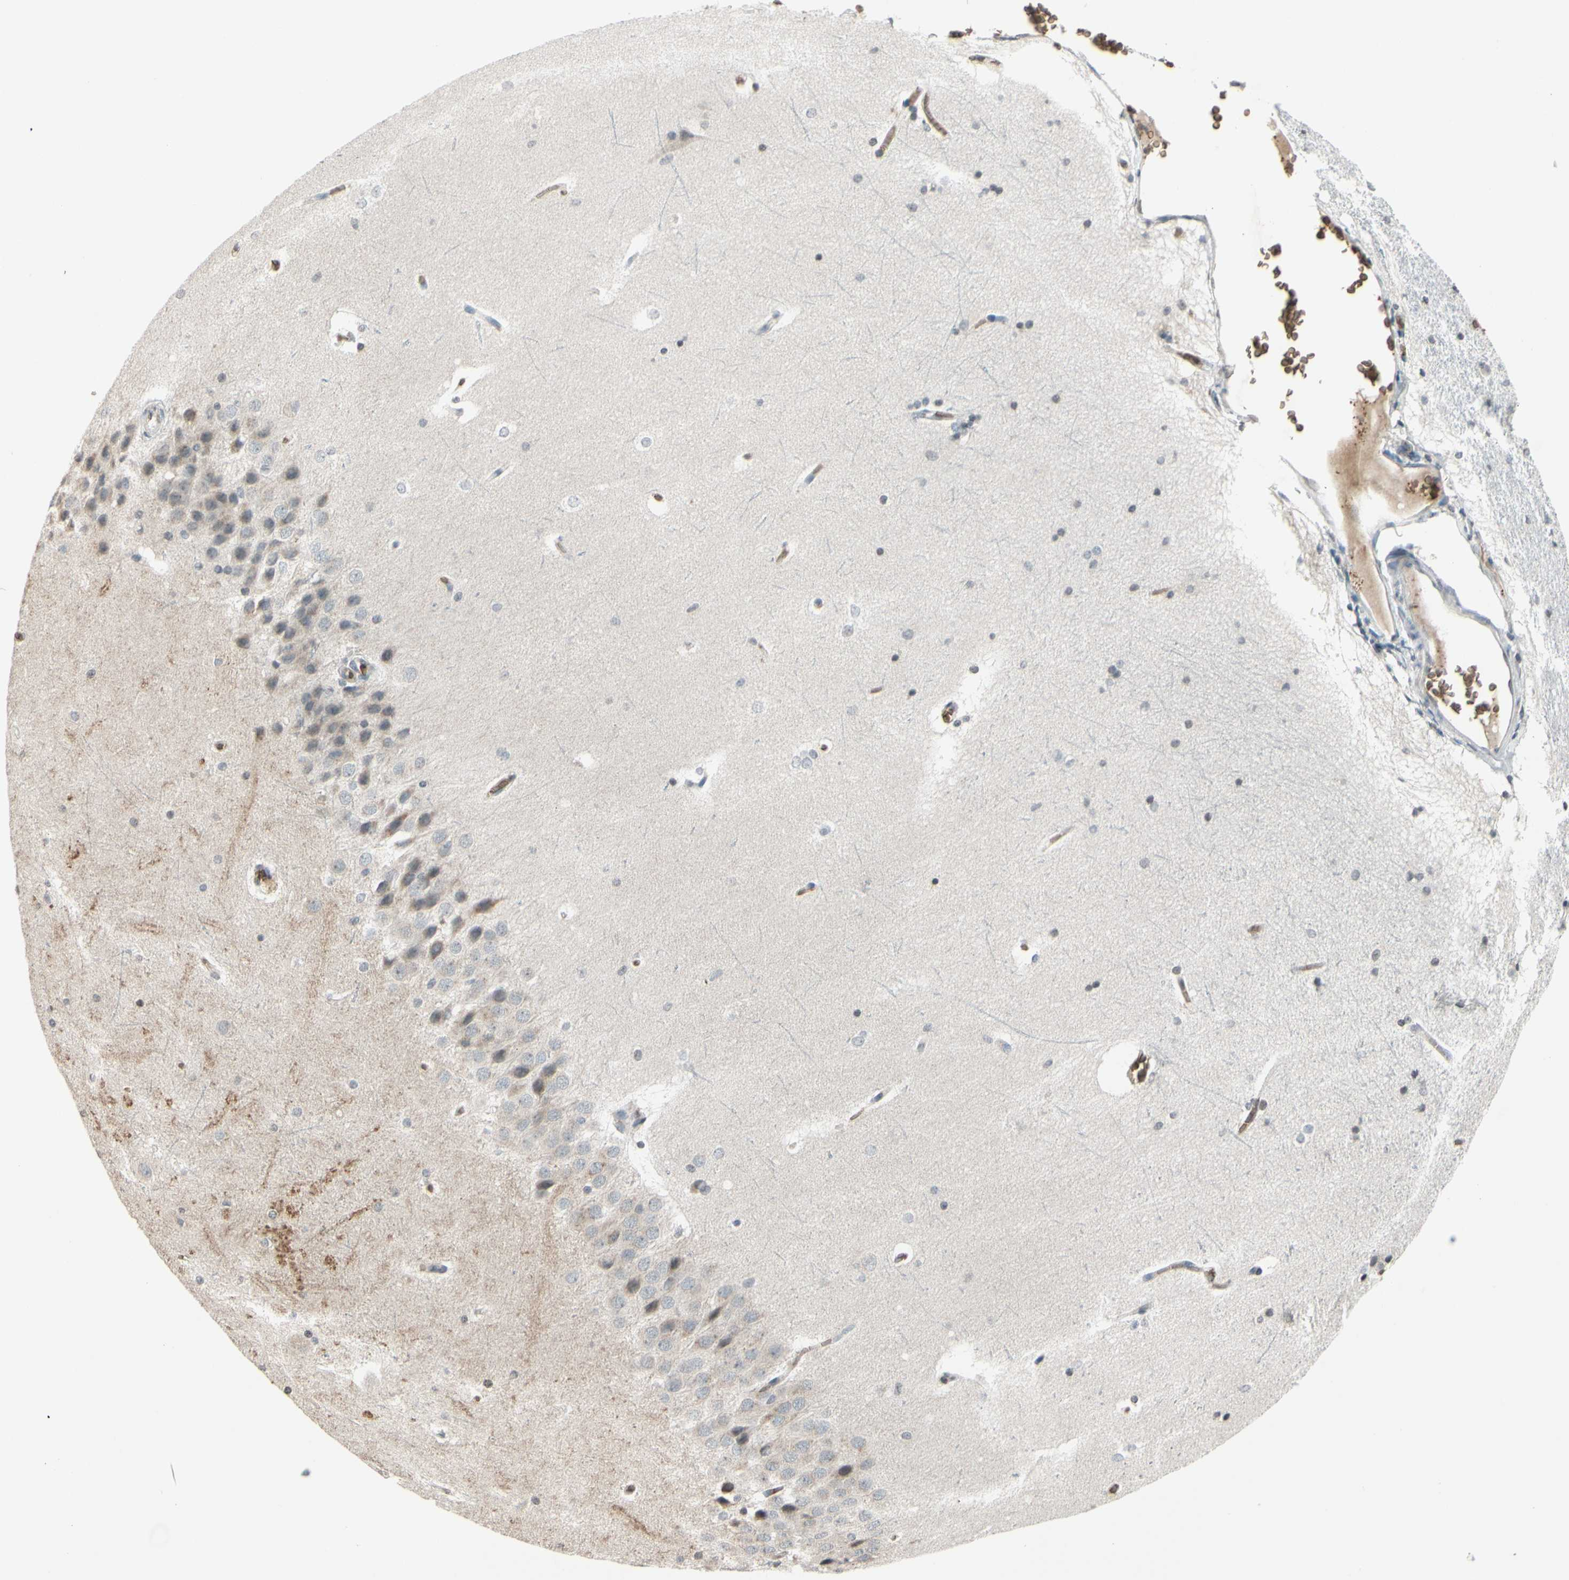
{"staining": {"intensity": "negative", "quantity": "none", "location": "none"}, "tissue": "hippocampus", "cell_type": "Glial cells", "image_type": "normal", "snomed": [{"axis": "morphology", "description": "Normal tissue, NOS"}, {"axis": "topography", "description": "Hippocampus"}], "caption": "IHC histopathology image of normal hippocampus: hippocampus stained with DAB shows no significant protein positivity in glial cells.", "gene": "GYPC", "patient": {"sex": "female", "age": 19}}